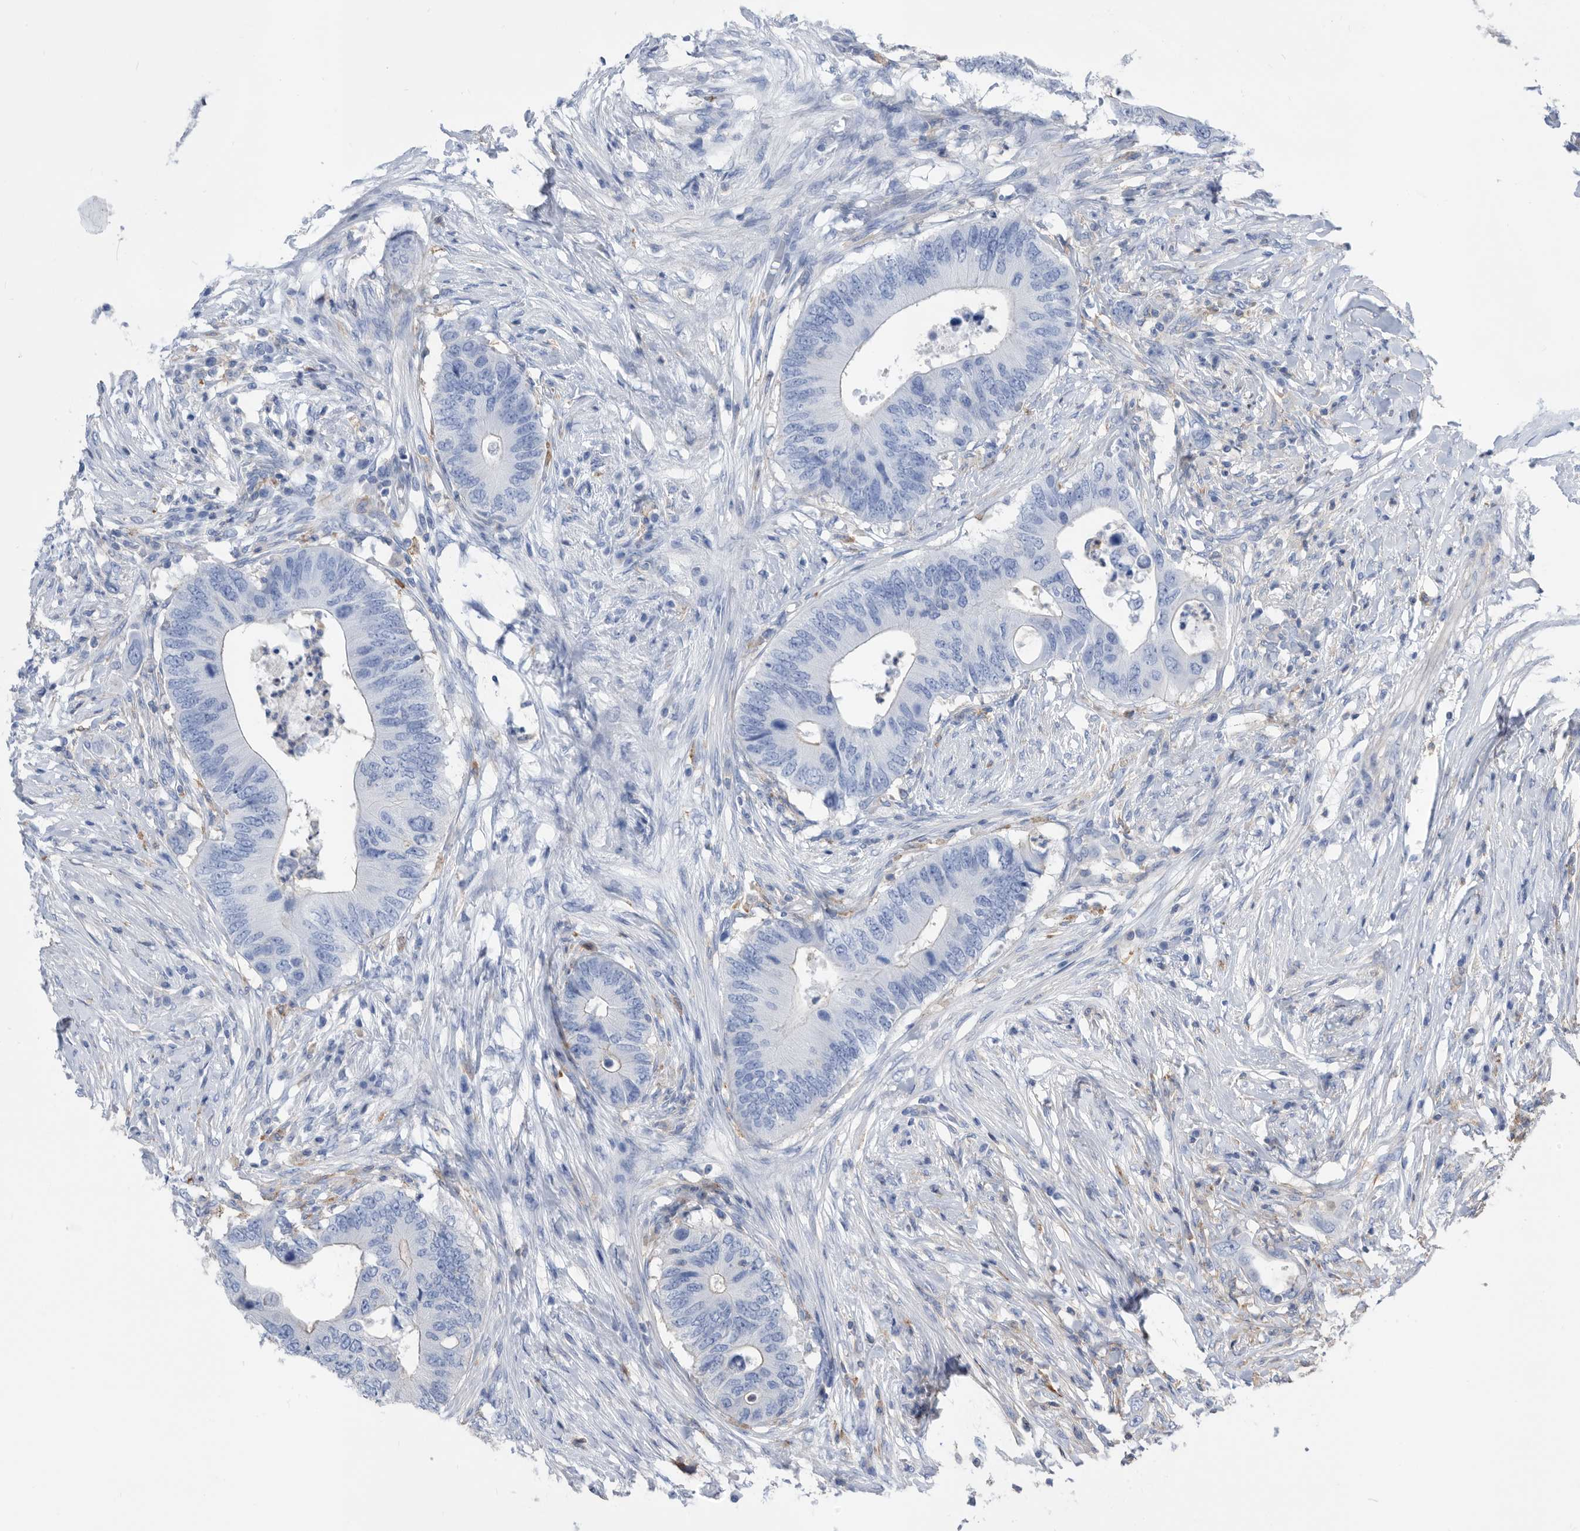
{"staining": {"intensity": "negative", "quantity": "none", "location": "none"}, "tissue": "colorectal cancer", "cell_type": "Tumor cells", "image_type": "cancer", "snomed": [{"axis": "morphology", "description": "Adenocarcinoma, NOS"}, {"axis": "topography", "description": "Colon"}], "caption": "Histopathology image shows no significant protein staining in tumor cells of colorectal cancer. Brightfield microscopy of IHC stained with DAB (brown) and hematoxylin (blue), captured at high magnification.", "gene": "MS4A4A", "patient": {"sex": "male", "age": 71}}